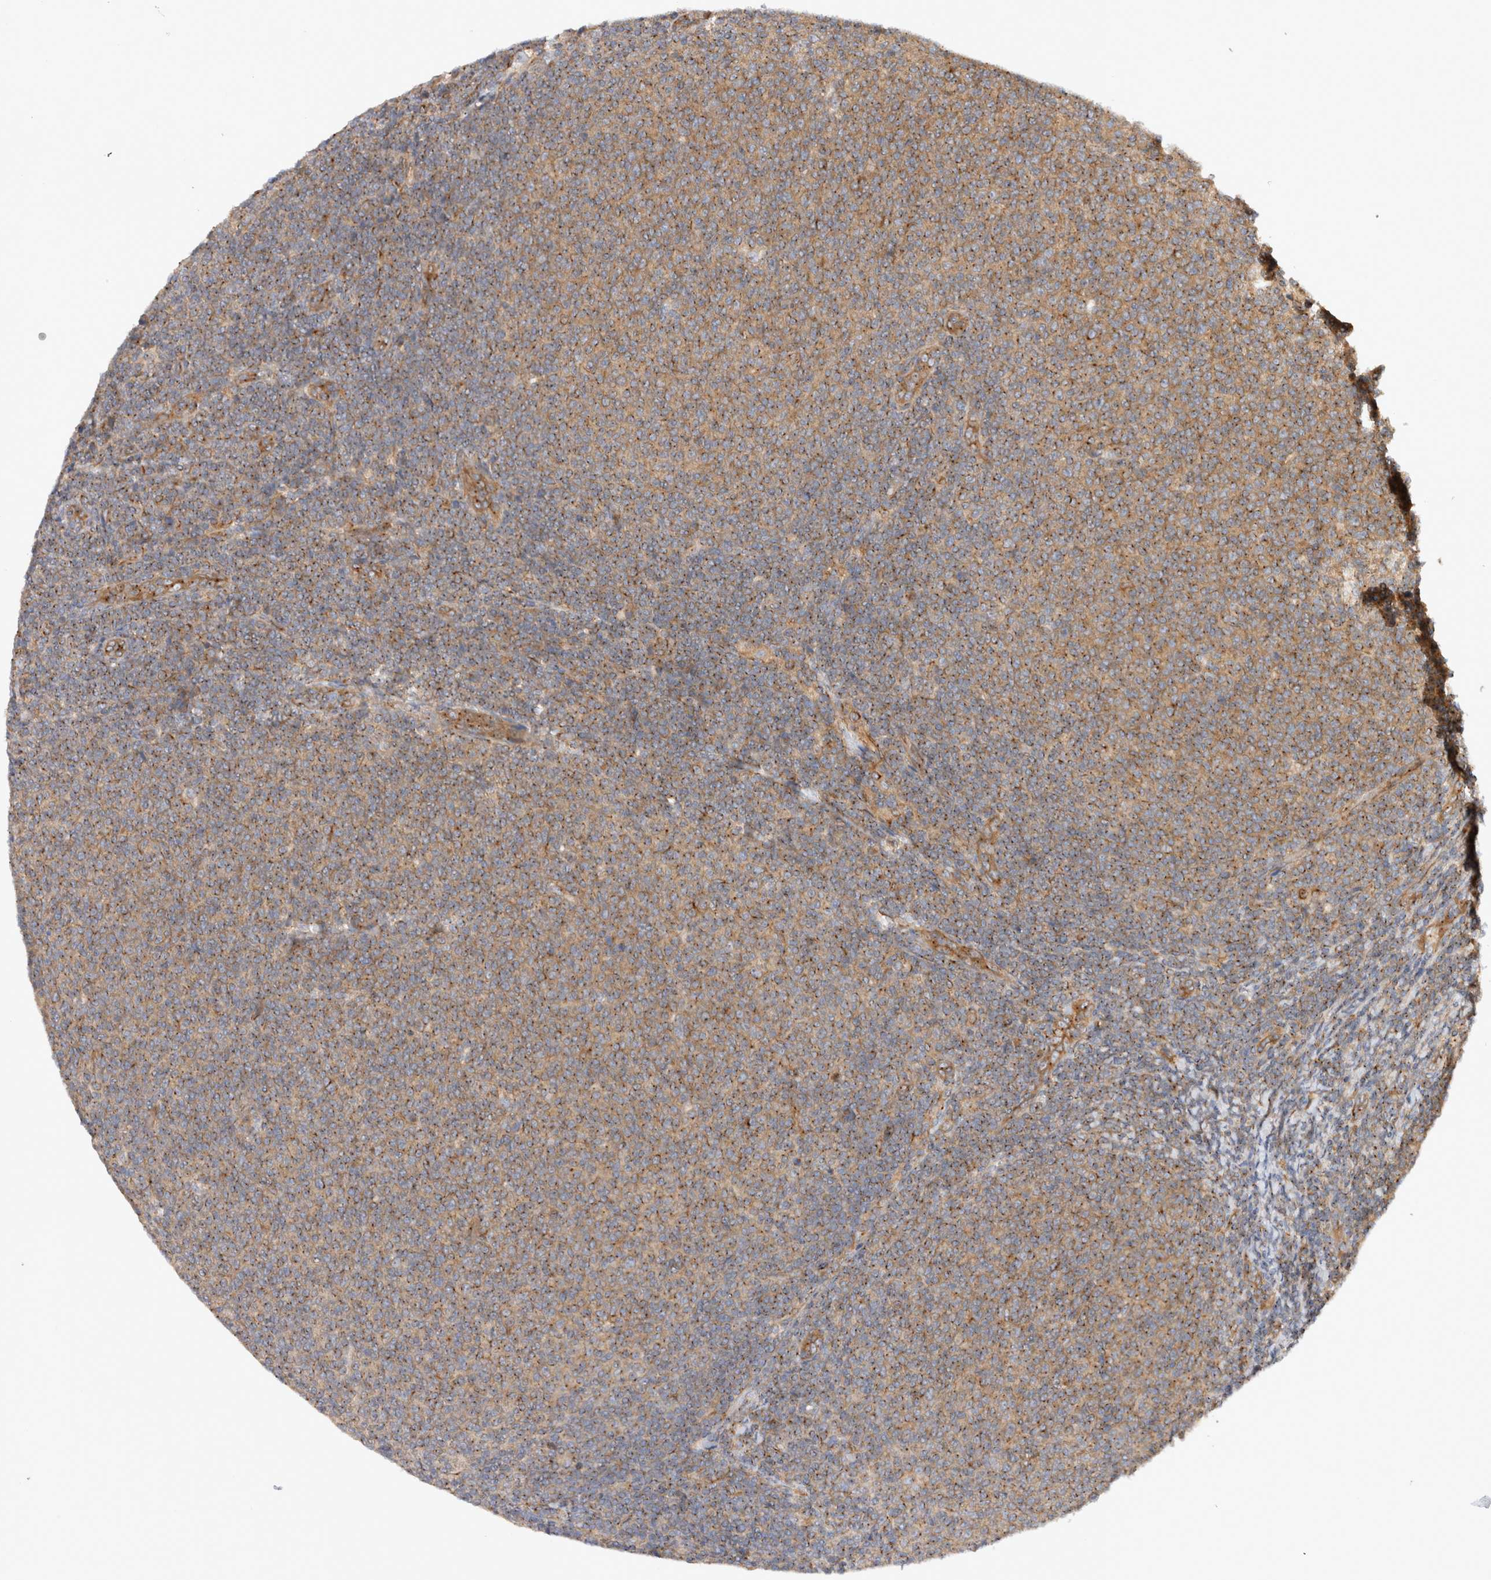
{"staining": {"intensity": "weak", "quantity": ">75%", "location": "cytoplasmic/membranous"}, "tissue": "lymphoma", "cell_type": "Tumor cells", "image_type": "cancer", "snomed": [{"axis": "morphology", "description": "Malignant lymphoma, non-Hodgkin's type, Low grade"}, {"axis": "topography", "description": "Lymph node"}], "caption": "Immunohistochemistry (IHC) photomicrograph of neoplastic tissue: lymphoma stained using IHC displays low levels of weak protein expression localized specifically in the cytoplasmic/membranous of tumor cells, appearing as a cytoplasmic/membranous brown color.", "gene": "GPR150", "patient": {"sex": "male", "age": 66}}